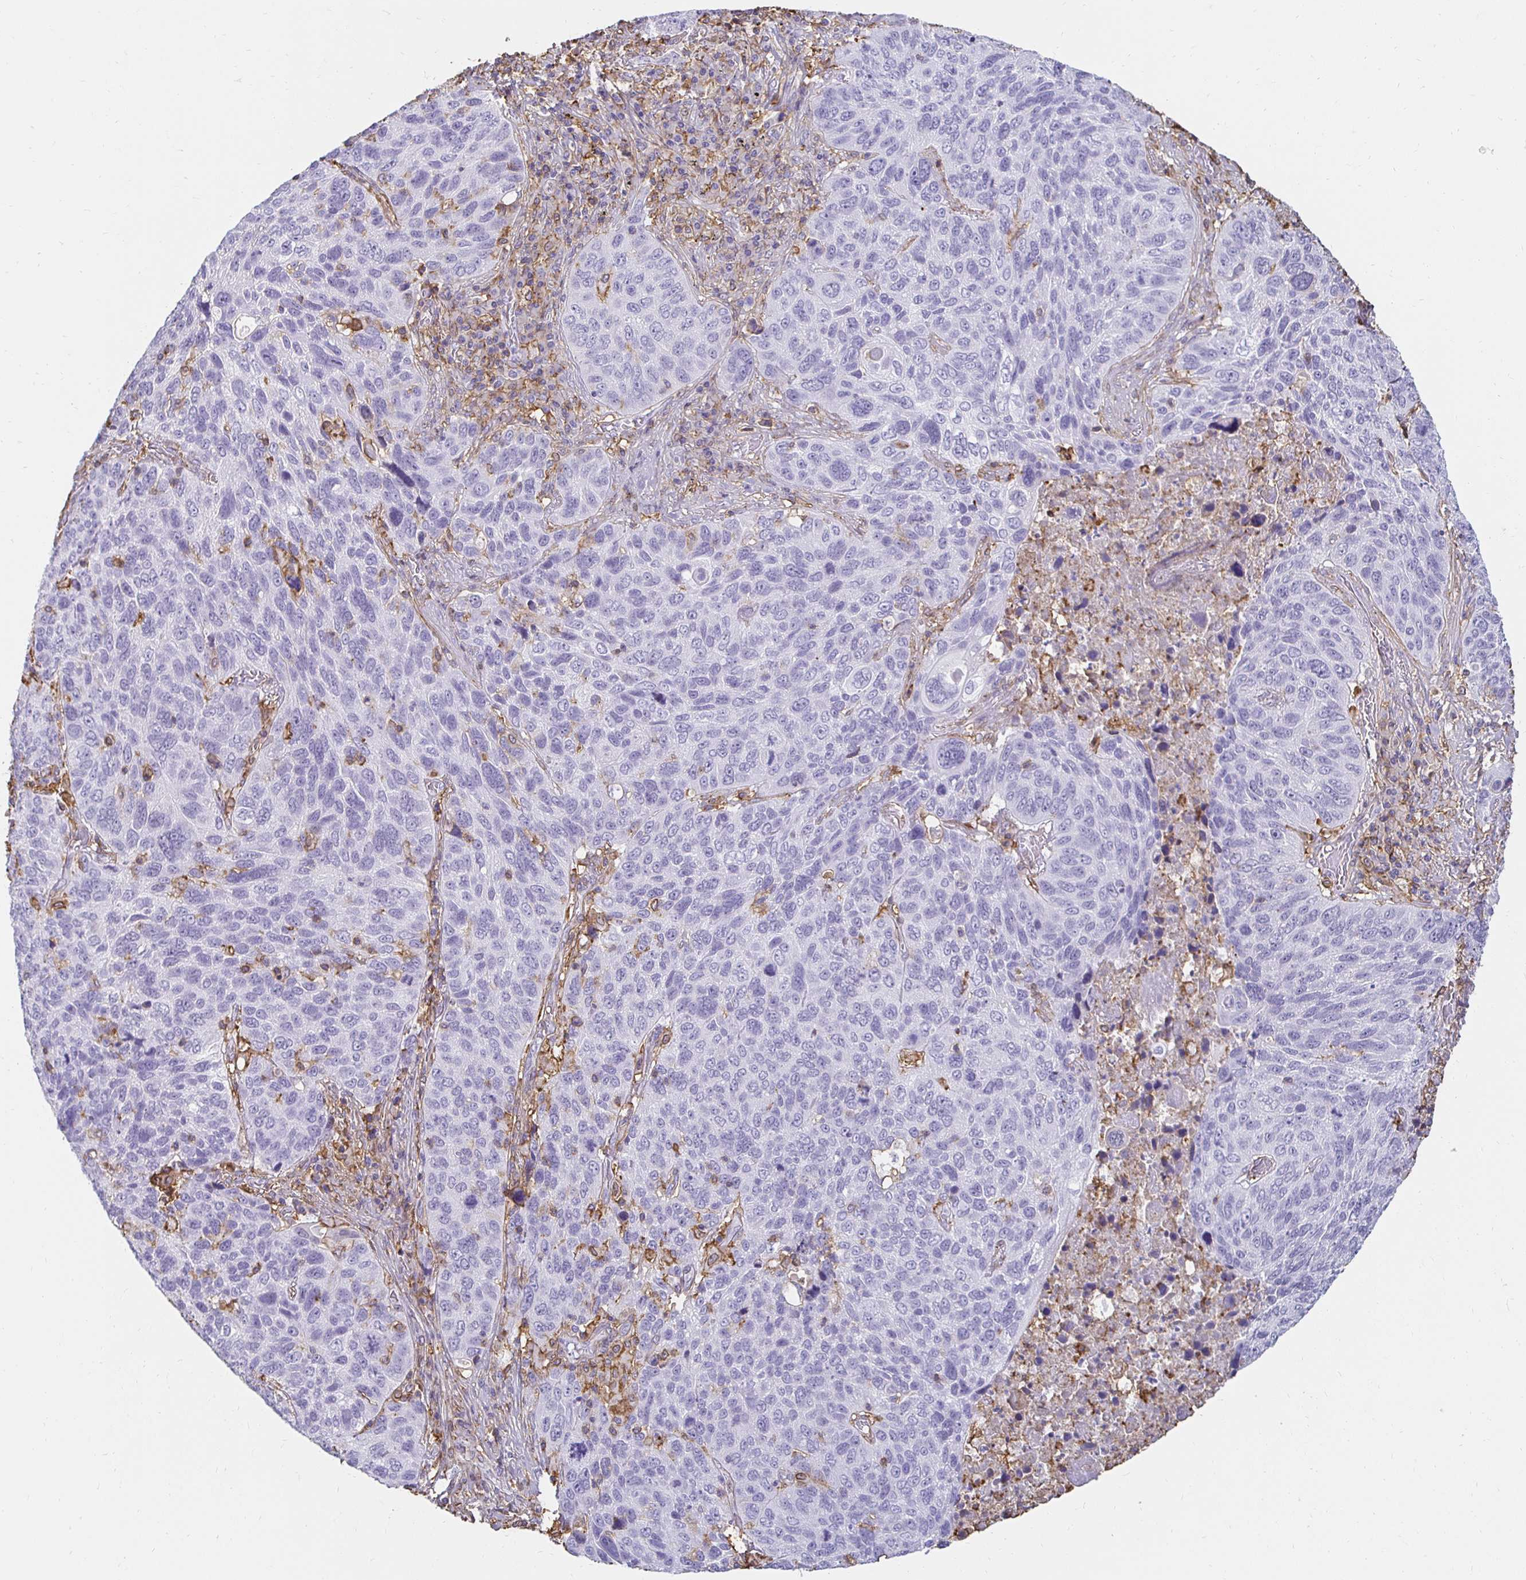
{"staining": {"intensity": "negative", "quantity": "none", "location": "none"}, "tissue": "lung cancer", "cell_type": "Tumor cells", "image_type": "cancer", "snomed": [{"axis": "morphology", "description": "Squamous cell carcinoma, NOS"}, {"axis": "topography", "description": "Lung"}], "caption": "High magnification brightfield microscopy of lung cancer stained with DAB (3,3'-diaminobenzidine) (brown) and counterstained with hematoxylin (blue): tumor cells show no significant positivity.", "gene": "TAS1R3", "patient": {"sex": "male", "age": 68}}